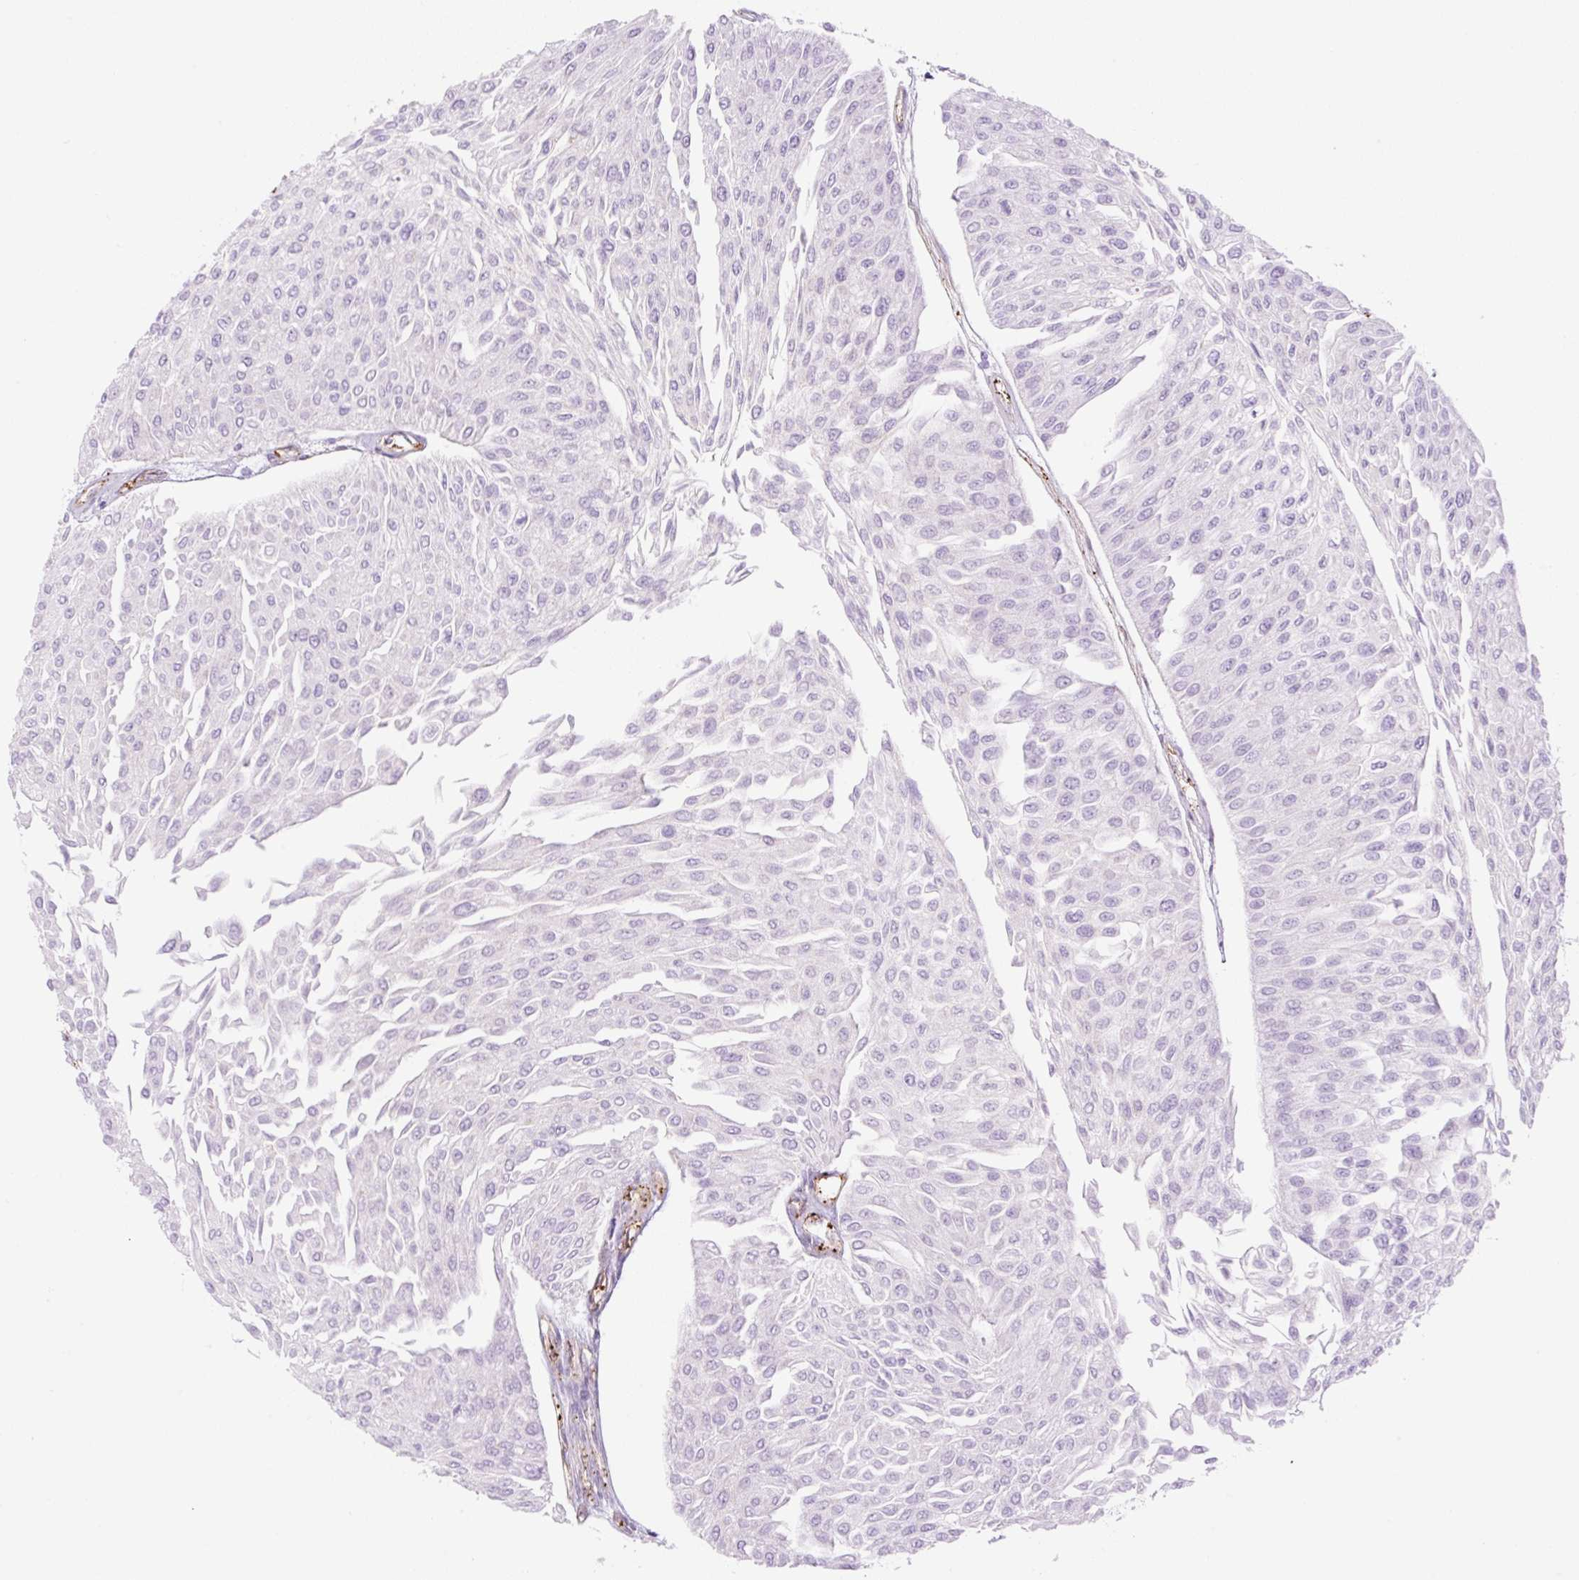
{"staining": {"intensity": "negative", "quantity": "none", "location": "none"}, "tissue": "urothelial cancer", "cell_type": "Tumor cells", "image_type": "cancer", "snomed": [{"axis": "morphology", "description": "Urothelial carcinoma, Low grade"}, {"axis": "topography", "description": "Urinary bladder"}], "caption": "This histopathology image is of urothelial cancer stained with IHC to label a protein in brown with the nuclei are counter-stained blue. There is no expression in tumor cells.", "gene": "EHD3", "patient": {"sex": "male", "age": 67}}